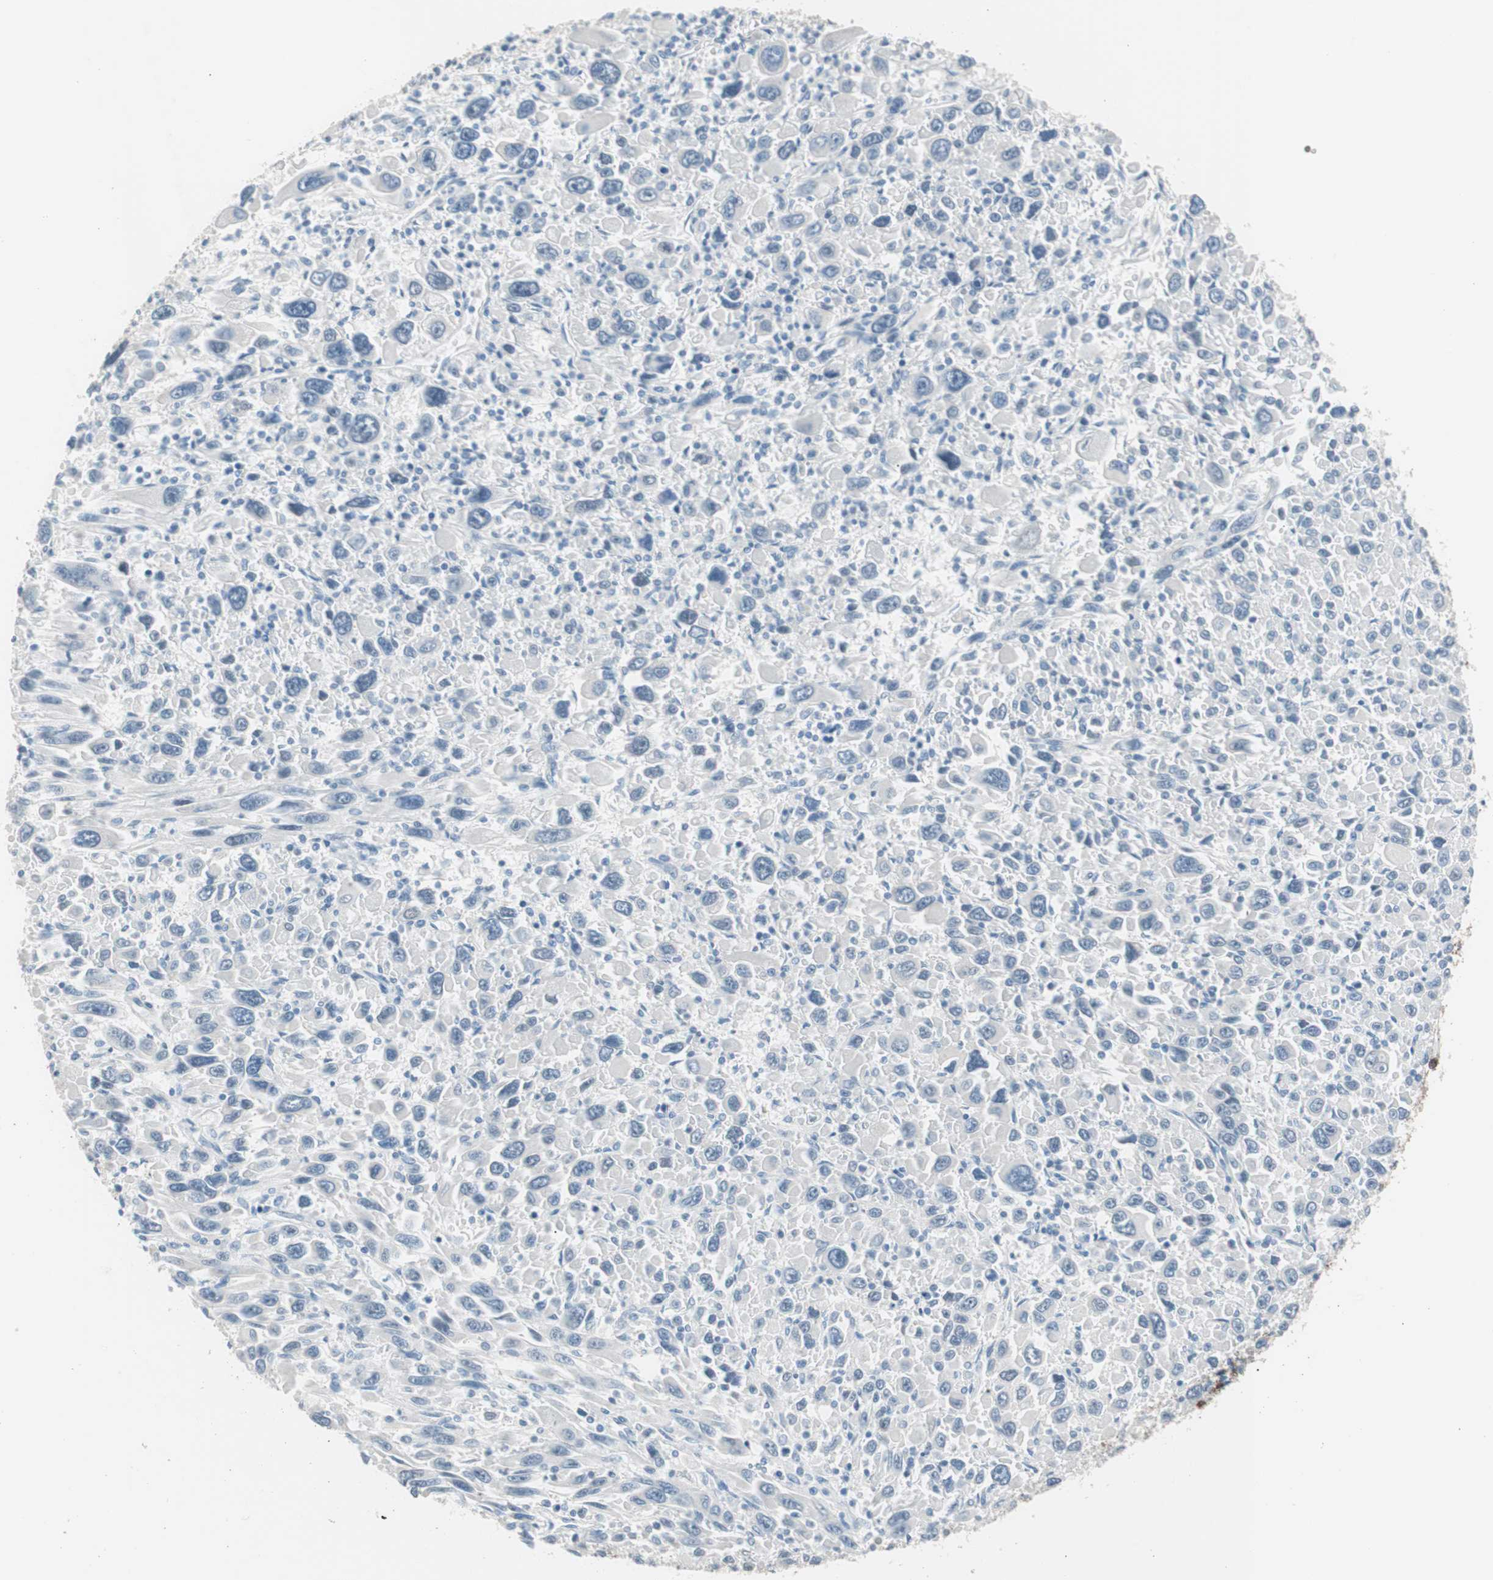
{"staining": {"intensity": "negative", "quantity": "none", "location": "none"}, "tissue": "melanoma", "cell_type": "Tumor cells", "image_type": "cancer", "snomed": [{"axis": "morphology", "description": "Malignant melanoma, Metastatic site"}, {"axis": "topography", "description": "Skin"}], "caption": "There is no significant staining in tumor cells of melanoma. (Stains: DAB (3,3'-diaminobenzidine) immunohistochemistry with hematoxylin counter stain, Microscopy: brightfield microscopy at high magnification).", "gene": "VIL1", "patient": {"sex": "female", "age": 56}}